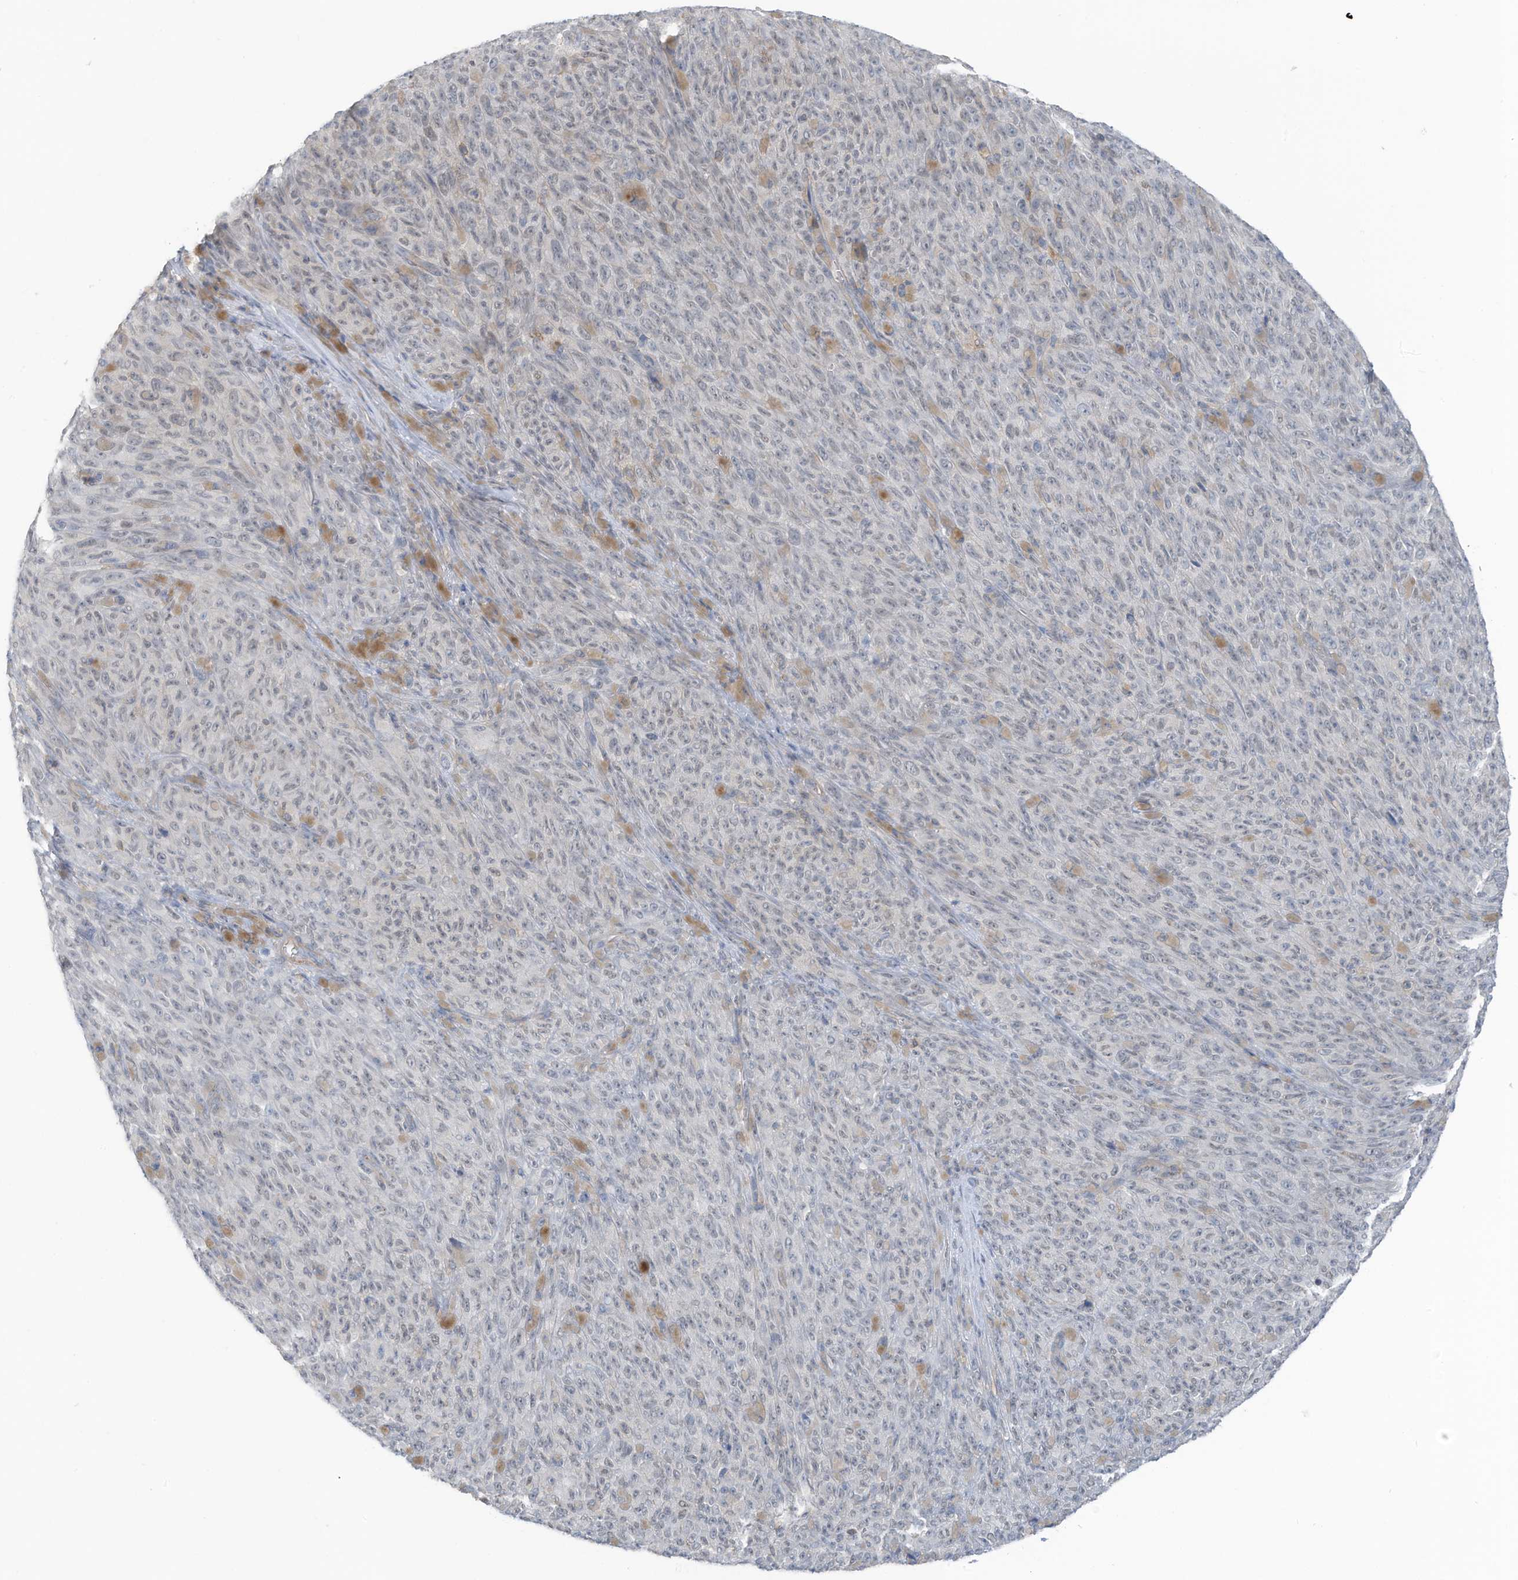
{"staining": {"intensity": "weak", "quantity": "25%-75%", "location": "nuclear"}, "tissue": "melanoma", "cell_type": "Tumor cells", "image_type": "cancer", "snomed": [{"axis": "morphology", "description": "Malignant melanoma, NOS"}, {"axis": "topography", "description": "Skin"}], "caption": "Immunohistochemistry of human malignant melanoma reveals low levels of weak nuclear expression in approximately 25%-75% of tumor cells.", "gene": "ZNF846", "patient": {"sex": "female", "age": 82}}